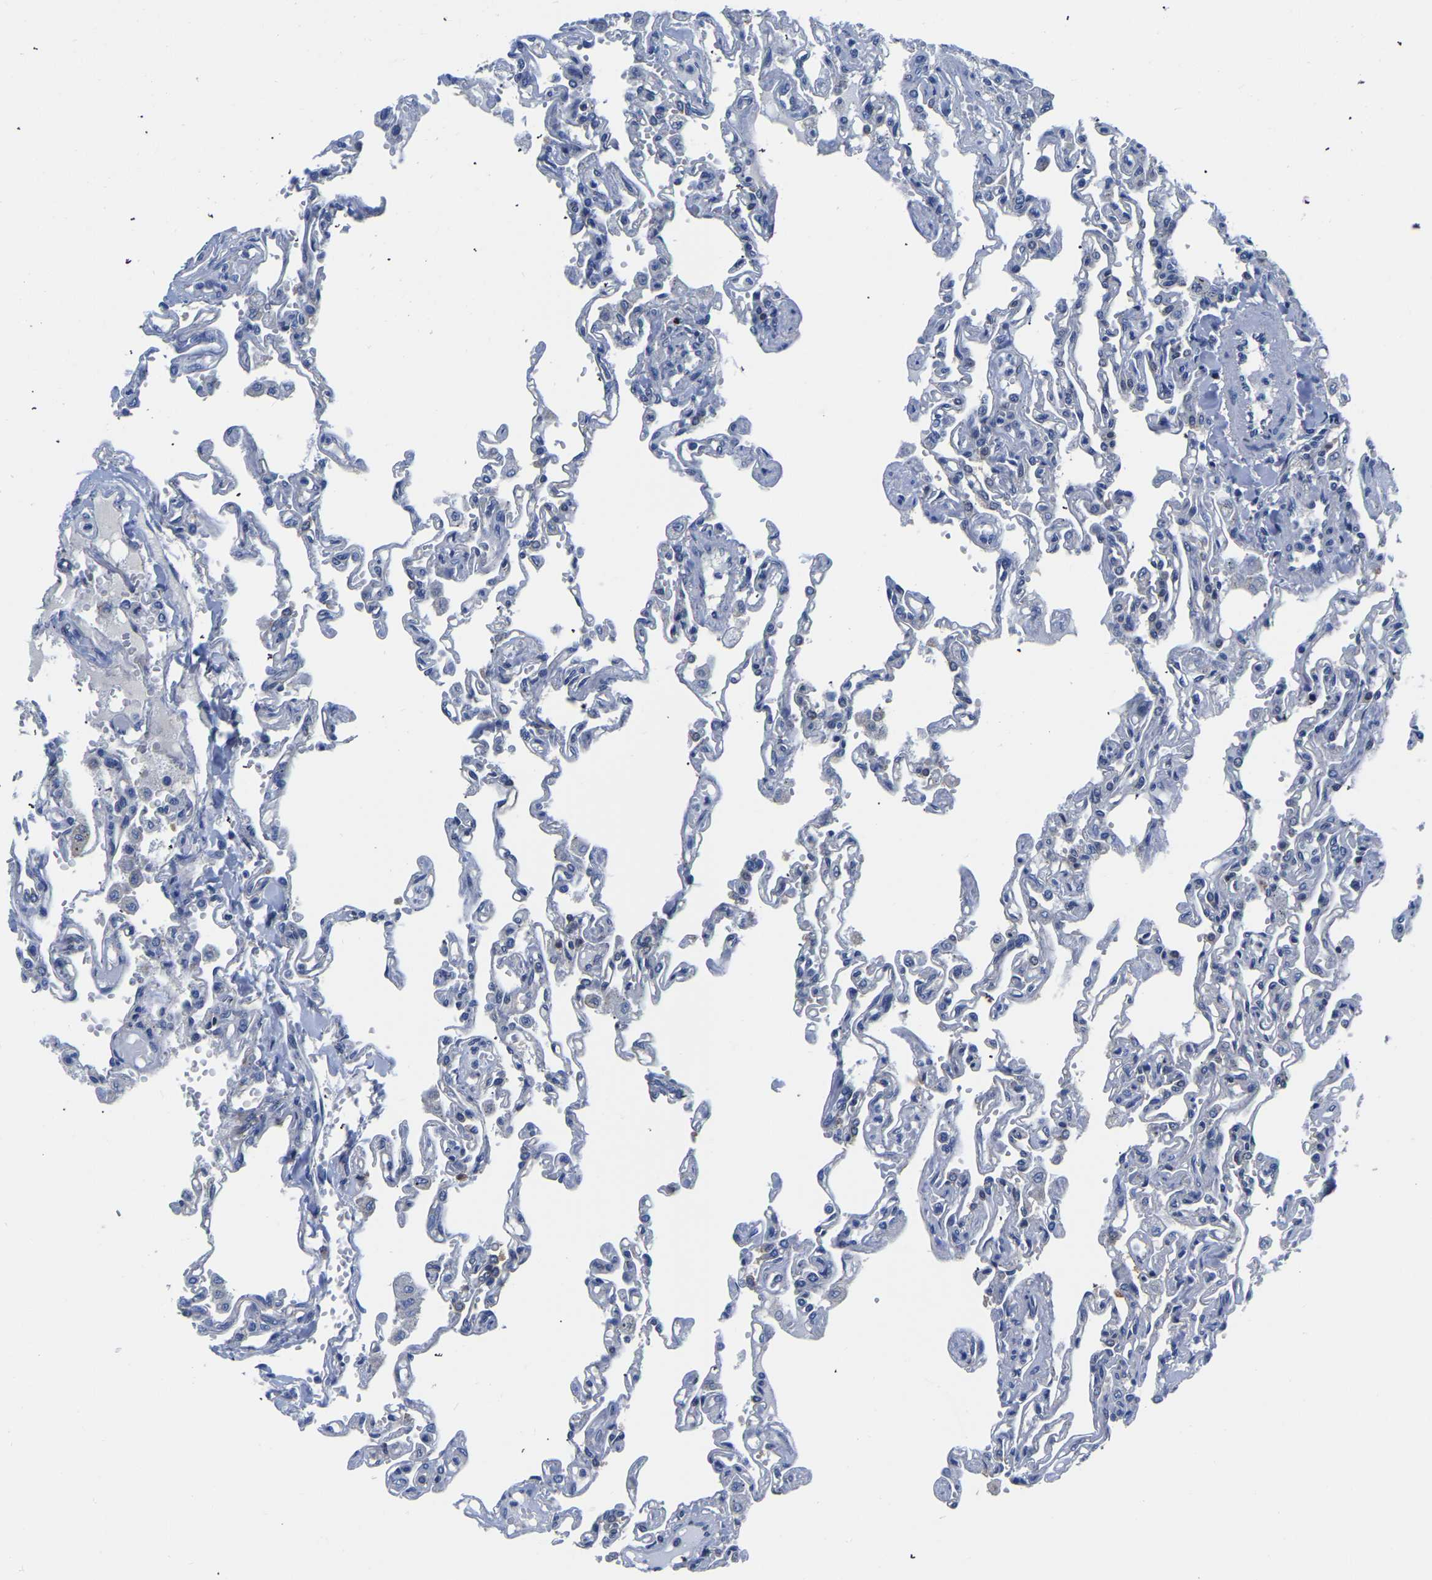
{"staining": {"intensity": "weak", "quantity": "<25%", "location": "cytoplasmic/membranous"}, "tissue": "lung", "cell_type": "Alveolar cells", "image_type": "normal", "snomed": [{"axis": "morphology", "description": "Normal tissue, NOS"}, {"axis": "topography", "description": "Lung"}], "caption": "Micrograph shows no protein positivity in alveolar cells of unremarkable lung. The staining was performed using DAB (3,3'-diaminobenzidine) to visualize the protein expression in brown, while the nuclei were stained in blue with hematoxylin (Magnification: 20x).", "gene": "TFG", "patient": {"sex": "male", "age": 21}}